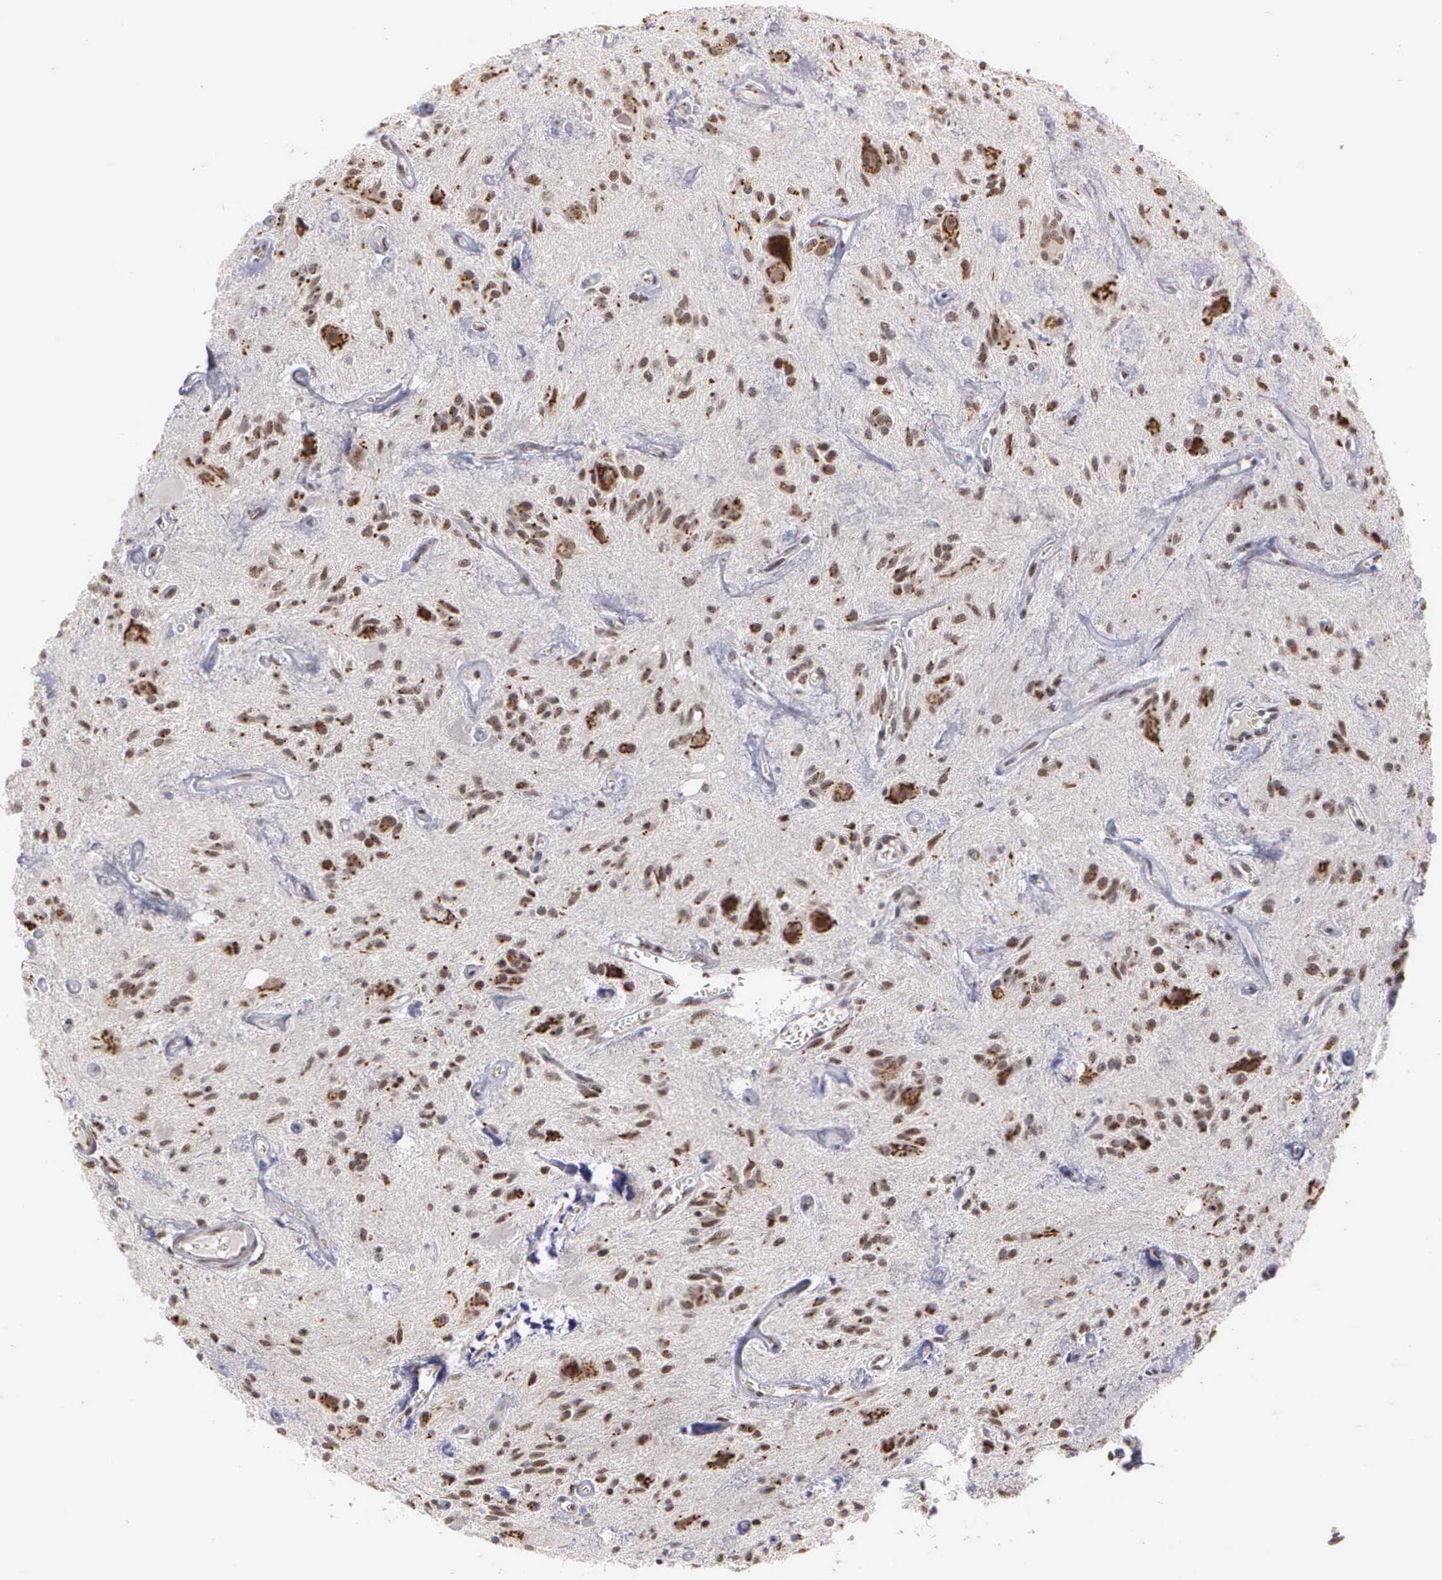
{"staining": {"intensity": "moderate", "quantity": ">75%", "location": "cytoplasmic/membranous,nuclear"}, "tissue": "glioma", "cell_type": "Tumor cells", "image_type": "cancer", "snomed": [{"axis": "morphology", "description": "Glioma, malignant, Low grade"}, {"axis": "topography", "description": "Brain"}], "caption": "Immunohistochemical staining of human malignant glioma (low-grade) demonstrates medium levels of moderate cytoplasmic/membranous and nuclear protein expression in approximately >75% of tumor cells.", "gene": "GTF2A1", "patient": {"sex": "female", "age": 15}}